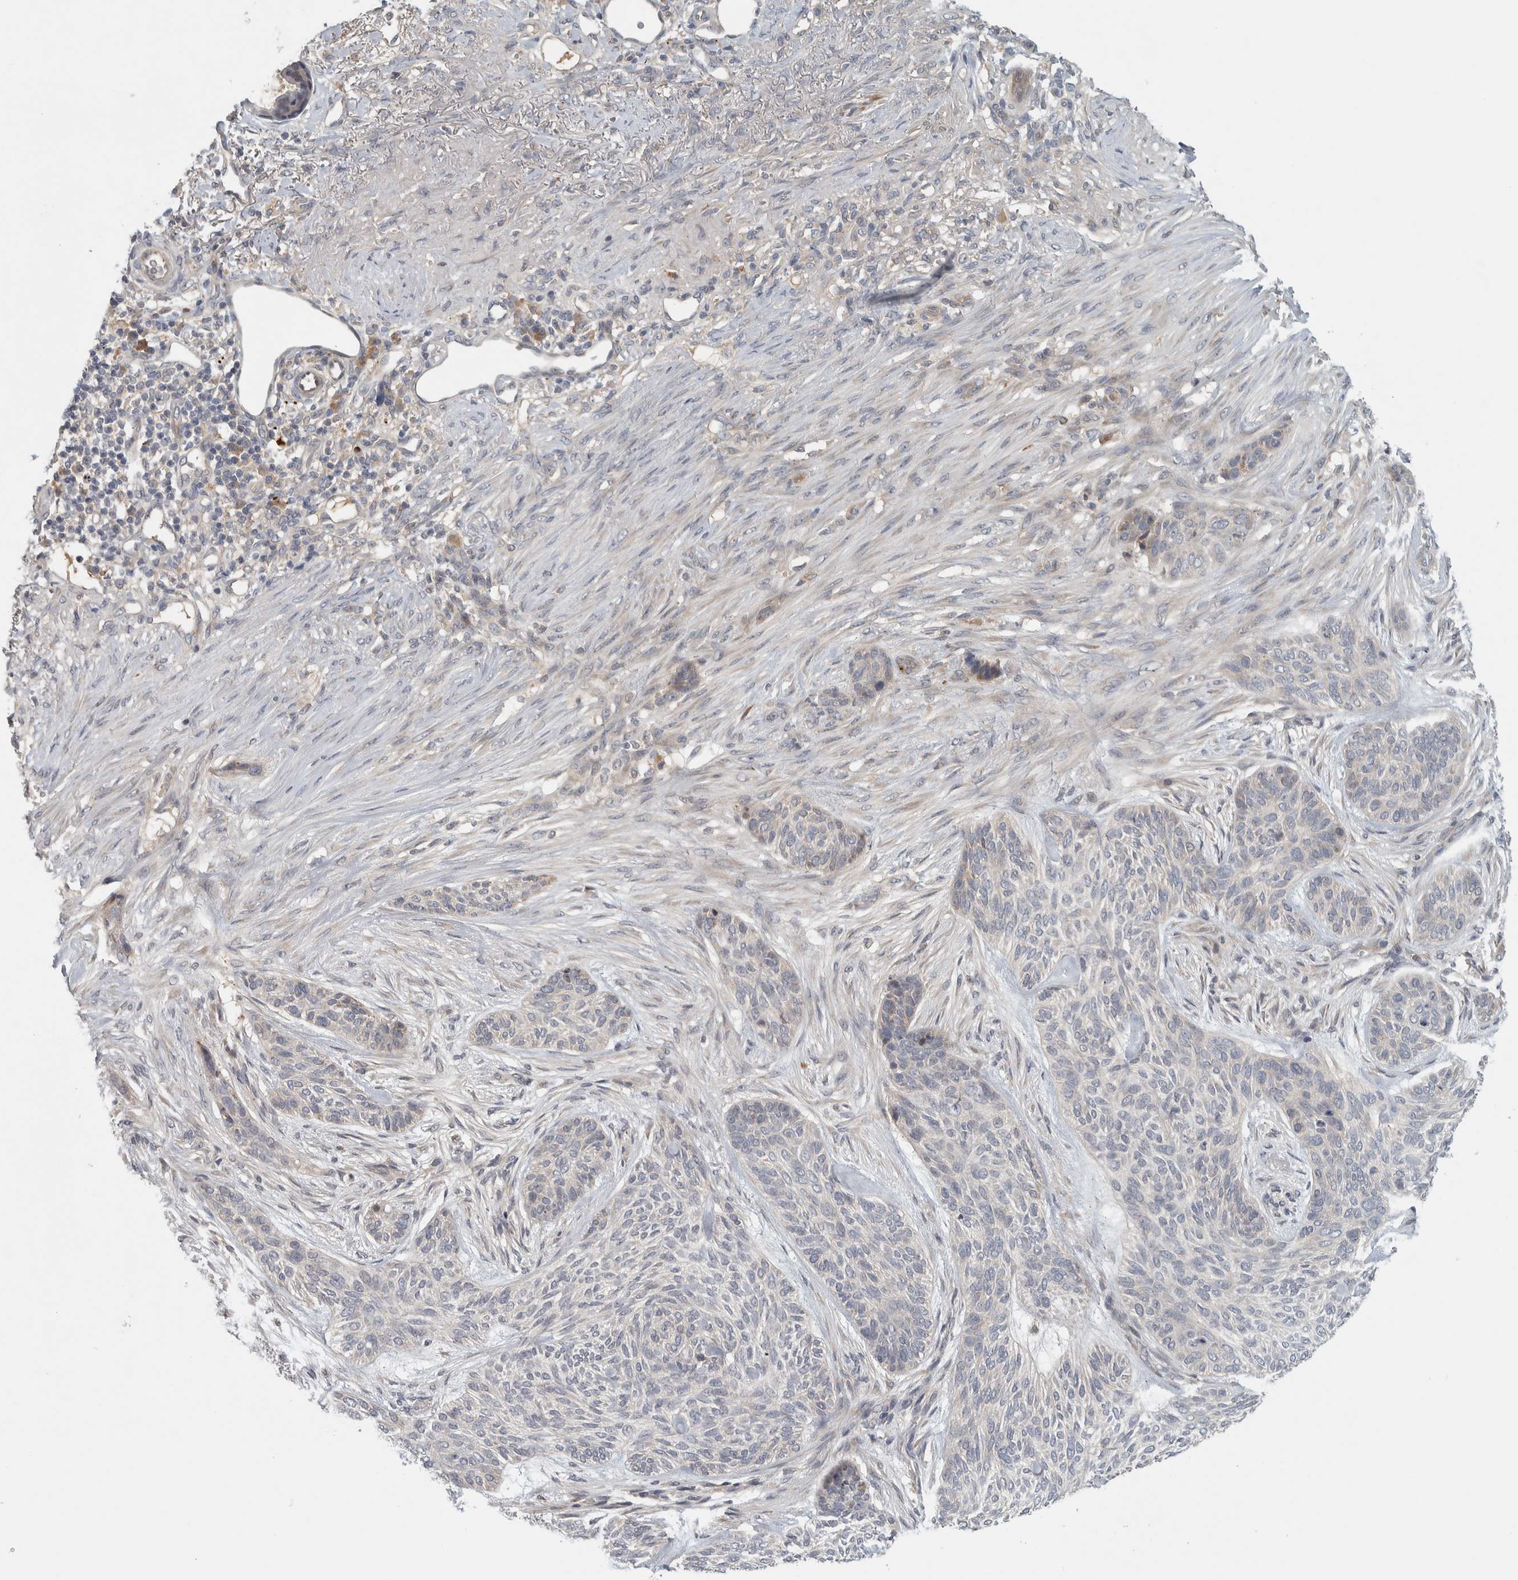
{"staining": {"intensity": "negative", "quantity": "none", "location": "none"}, "tissue": "skin cancer", "cell_type": "Tumor cells", "image_type": "cancer", "snomed": [{"axis": "morphology", "description": "Basal cell carcinoma"}, {"axis": "topography", "description": "Skin"}], "caption": "Tumor cells show no significant staining in skin cancer. (DAB IHC visualized using brightfield microscopy, high magnification).", "gene": "ADPRM", "patient": {"sex": "male", "age": 55}}